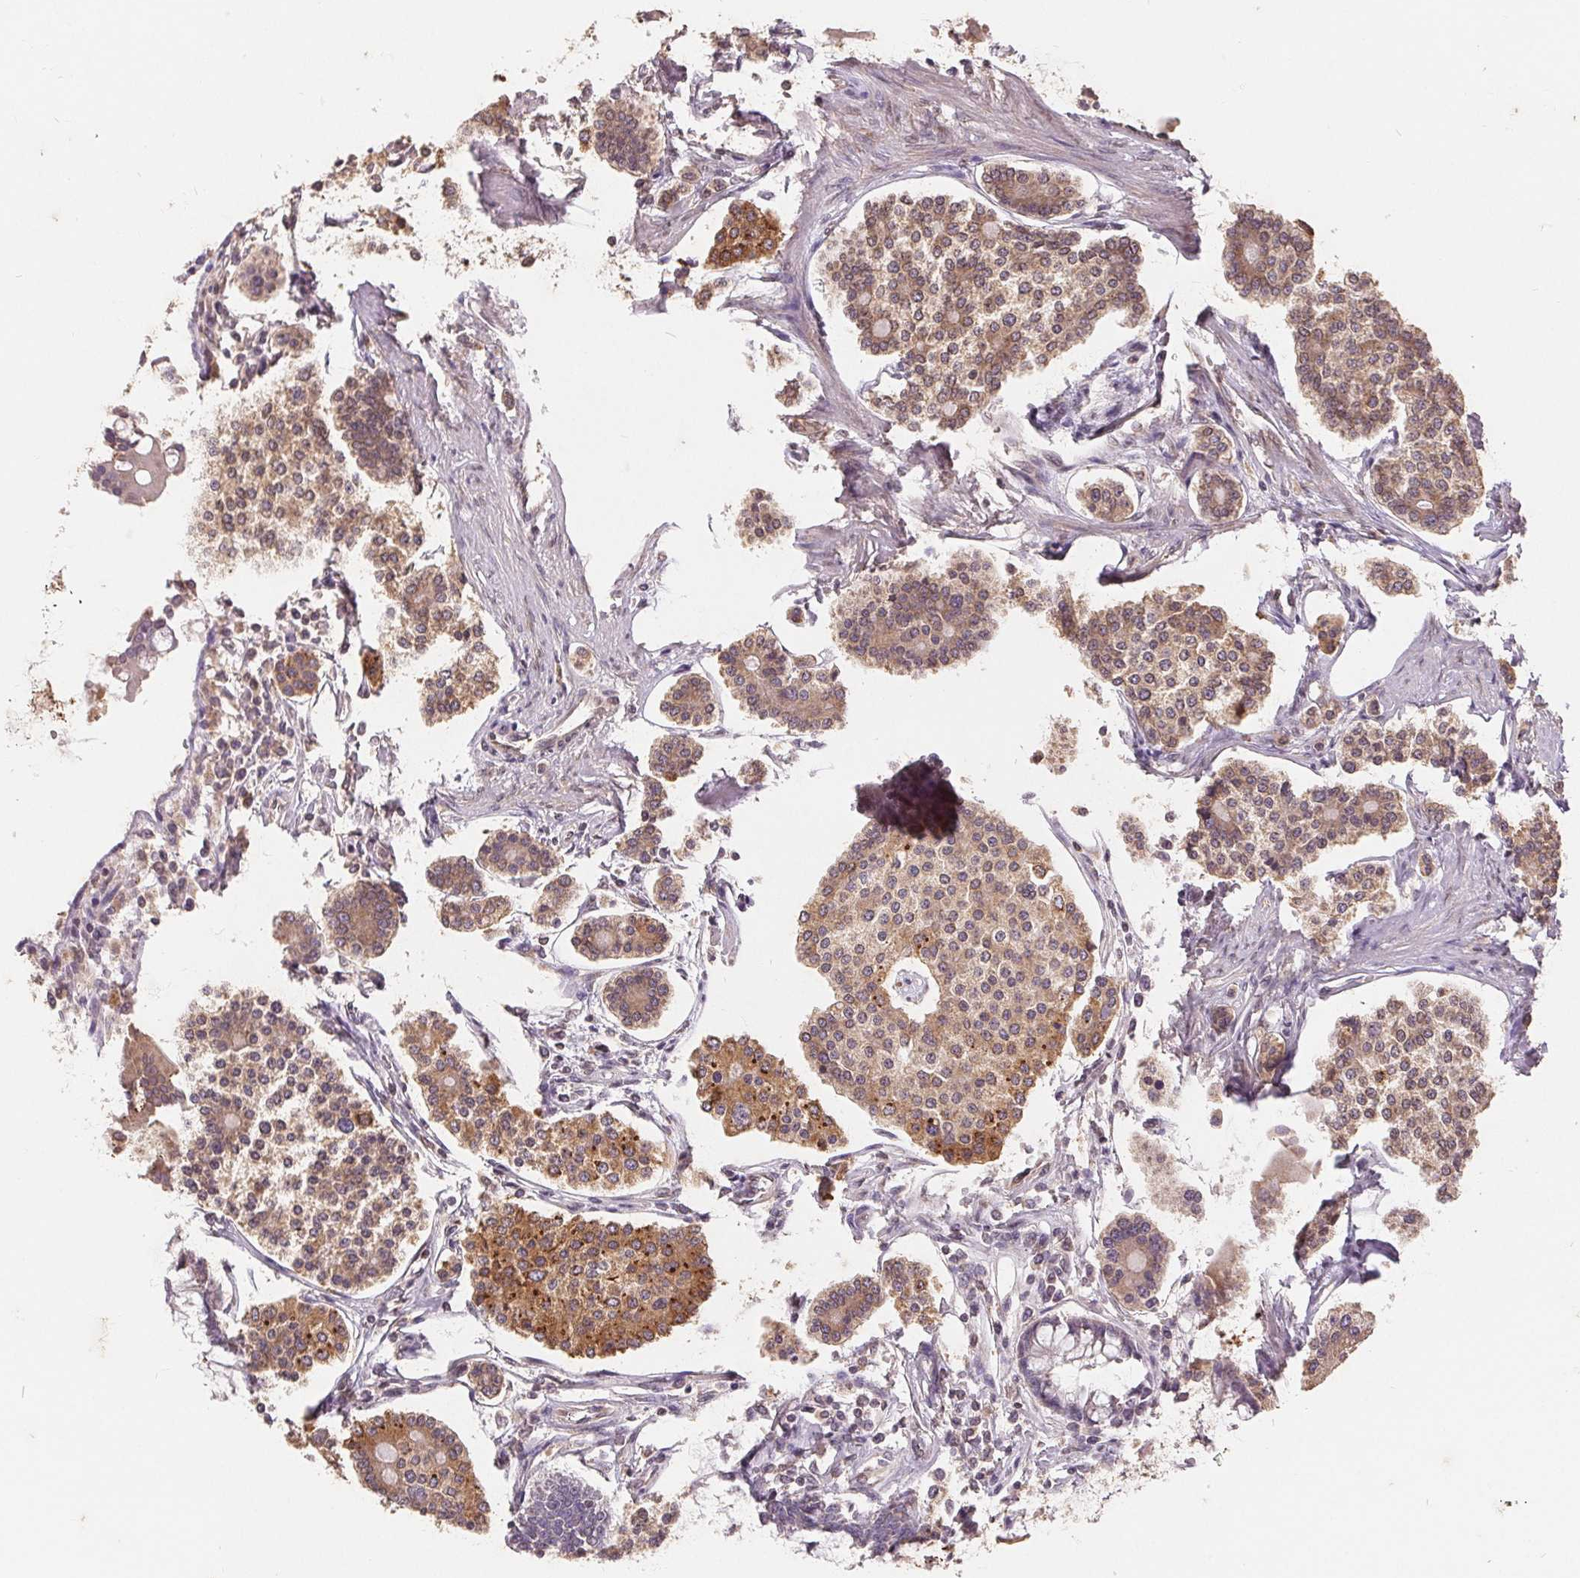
{"staining": {"intensity": "moderate", "quantity": ">75%", "location": "cytoplasmic/membranous"}, "tissue": "carcinoid", "cell_type": "Tumor cells", "image_type": "cancer", "snomed": [{"axis": "morphology", "description": "Carcinoid, malignant, NOS"}, {"axis": "topography", "description": "Small intestine"}], "caption": "Protein staining by IHC demonstrates moderate cytoplasmic/membranous staining in about >75% of tumor cells in malignant carcinoid.", "gene": "CDIPT", "patient": {"sex": "female", "age": 65}}